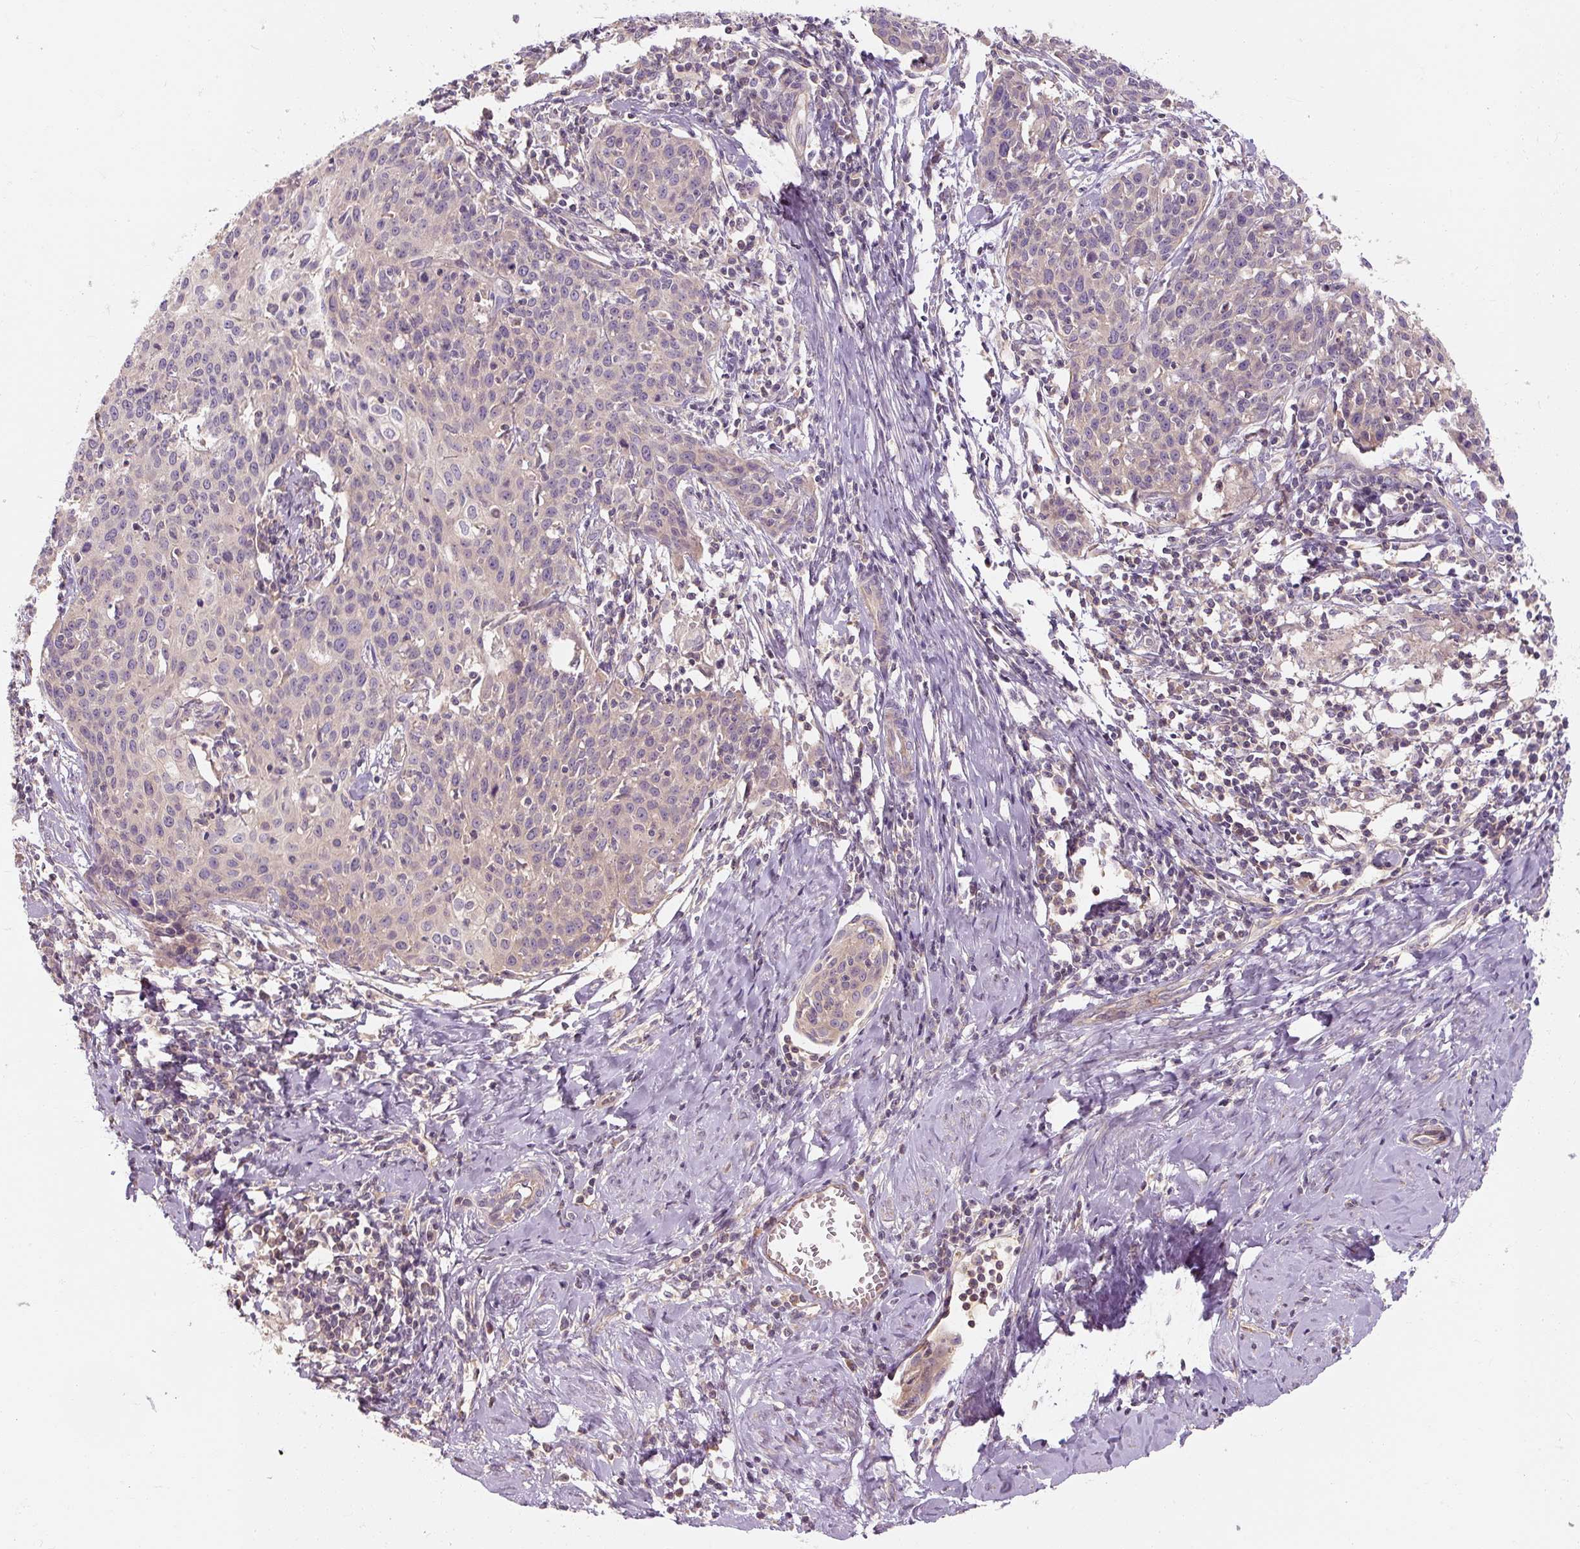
{"staining": {"intensity": "negative", "quantity": "none", "location": "none"}, "tissue": "cervical cancer", "cell_type": "Tumor cells", "image_type": "cancer", "snomed": [{"axis": "morphology", "description": "Squamous cell carcinoma, NOS"}, {"axis": "topography", "description": "Cervix"}], "caption": "The photomicrograph reveals no significant positivity in tumor cells of squamous cell carcinoma (cervical).", "gene": "RB1CC1", "patient": {"sex": "female", "age": 38}}